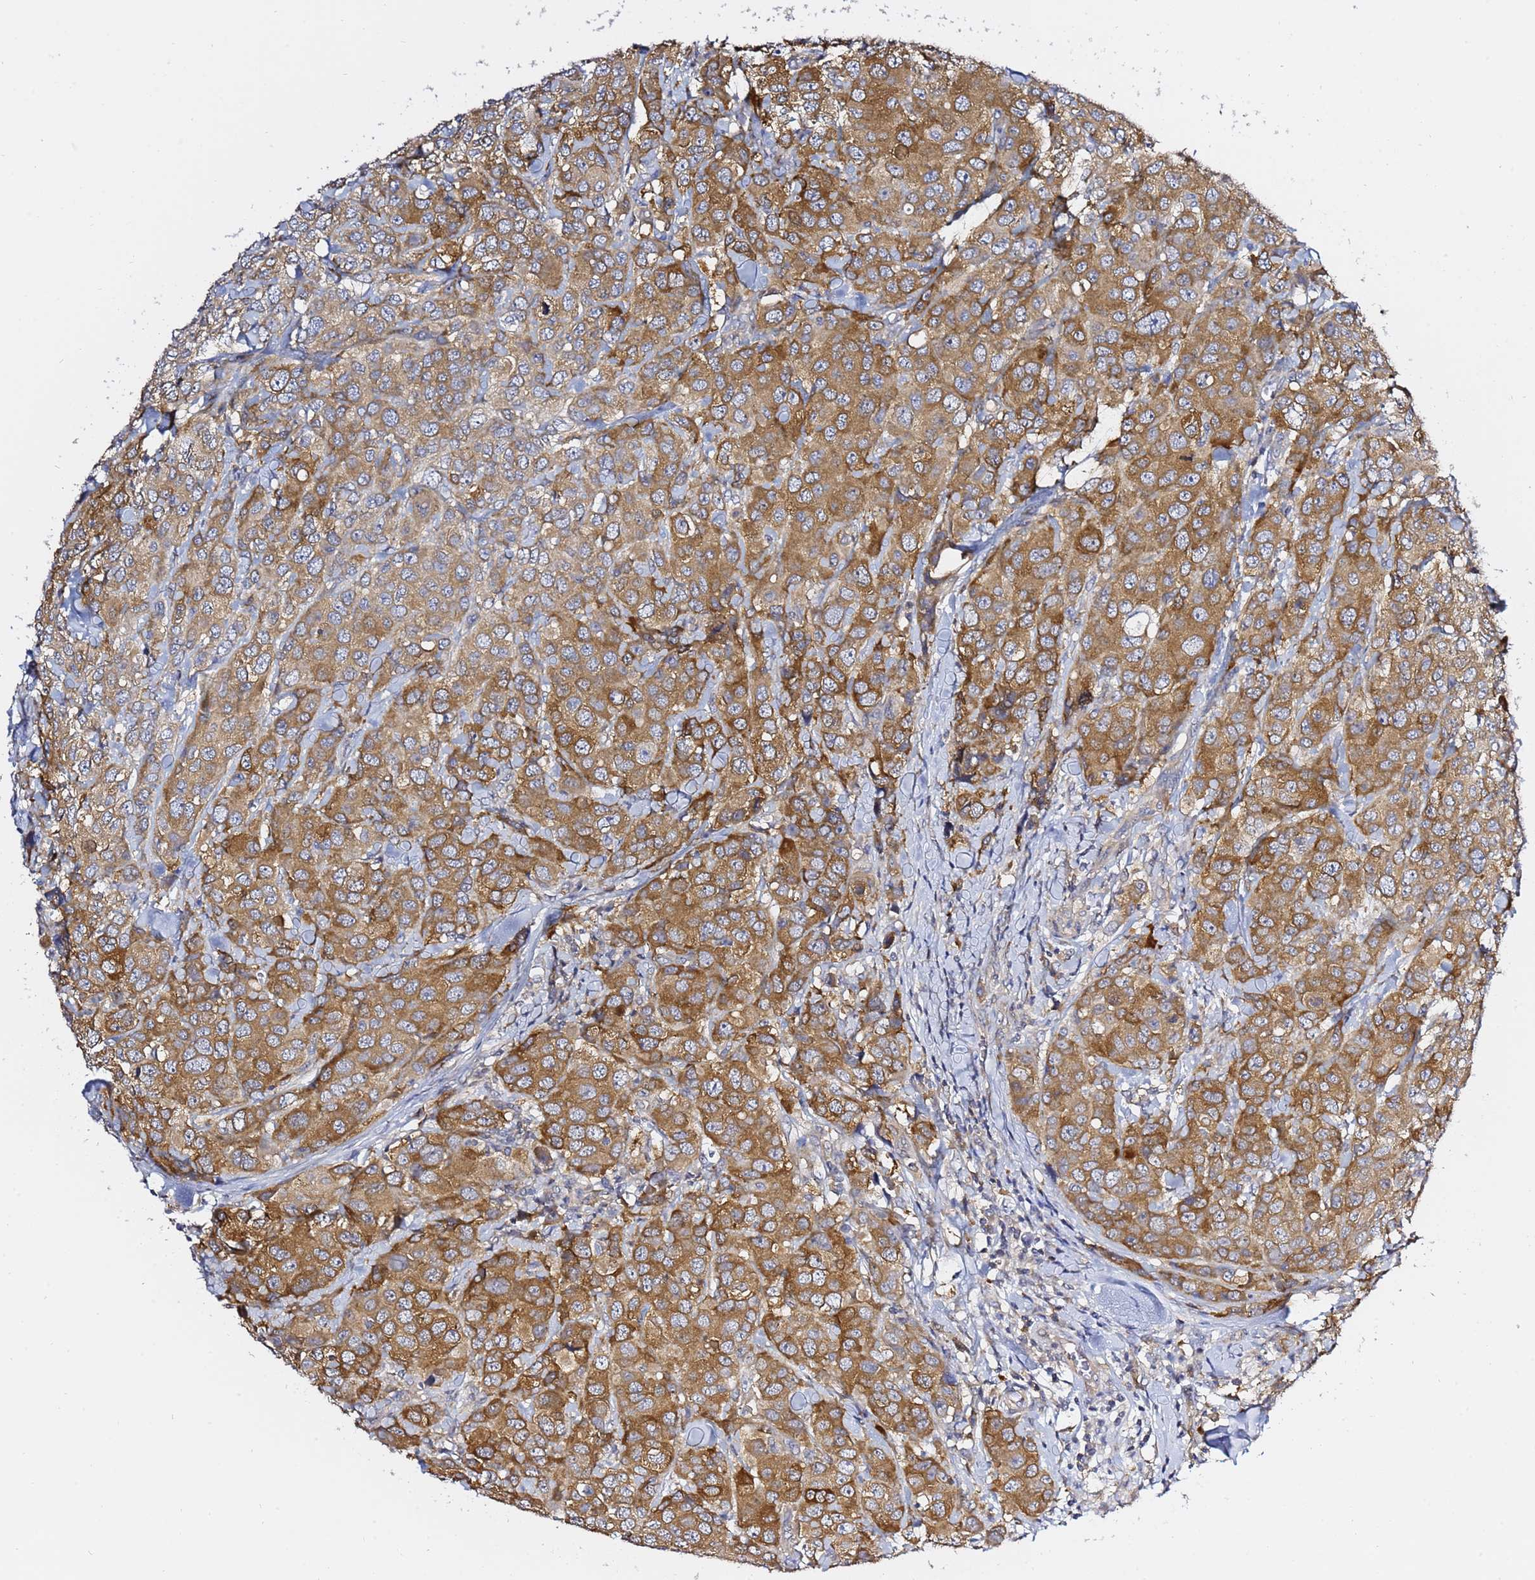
{"staining": {"intensity": "moderate", "quantity": ">75%", "location": "cytoplasmic/membranous"}, "tissue": "breast cancer", "cell_type": "Tumor cells", "image_type": "cancer", "snomed": [{"axis": "morphology", "description": "Duct carcinoma"}, {"axis": "topography", "description": "Breast"}], "caption": "Protein expression analysis of human breast infiltrating ductal carcinoma reveals moderate cytoplasmic/membranous staining in approximately >75% of tumor cells.", "gene": "LENG1", "patient": {"sex": "female", "age": 43}}